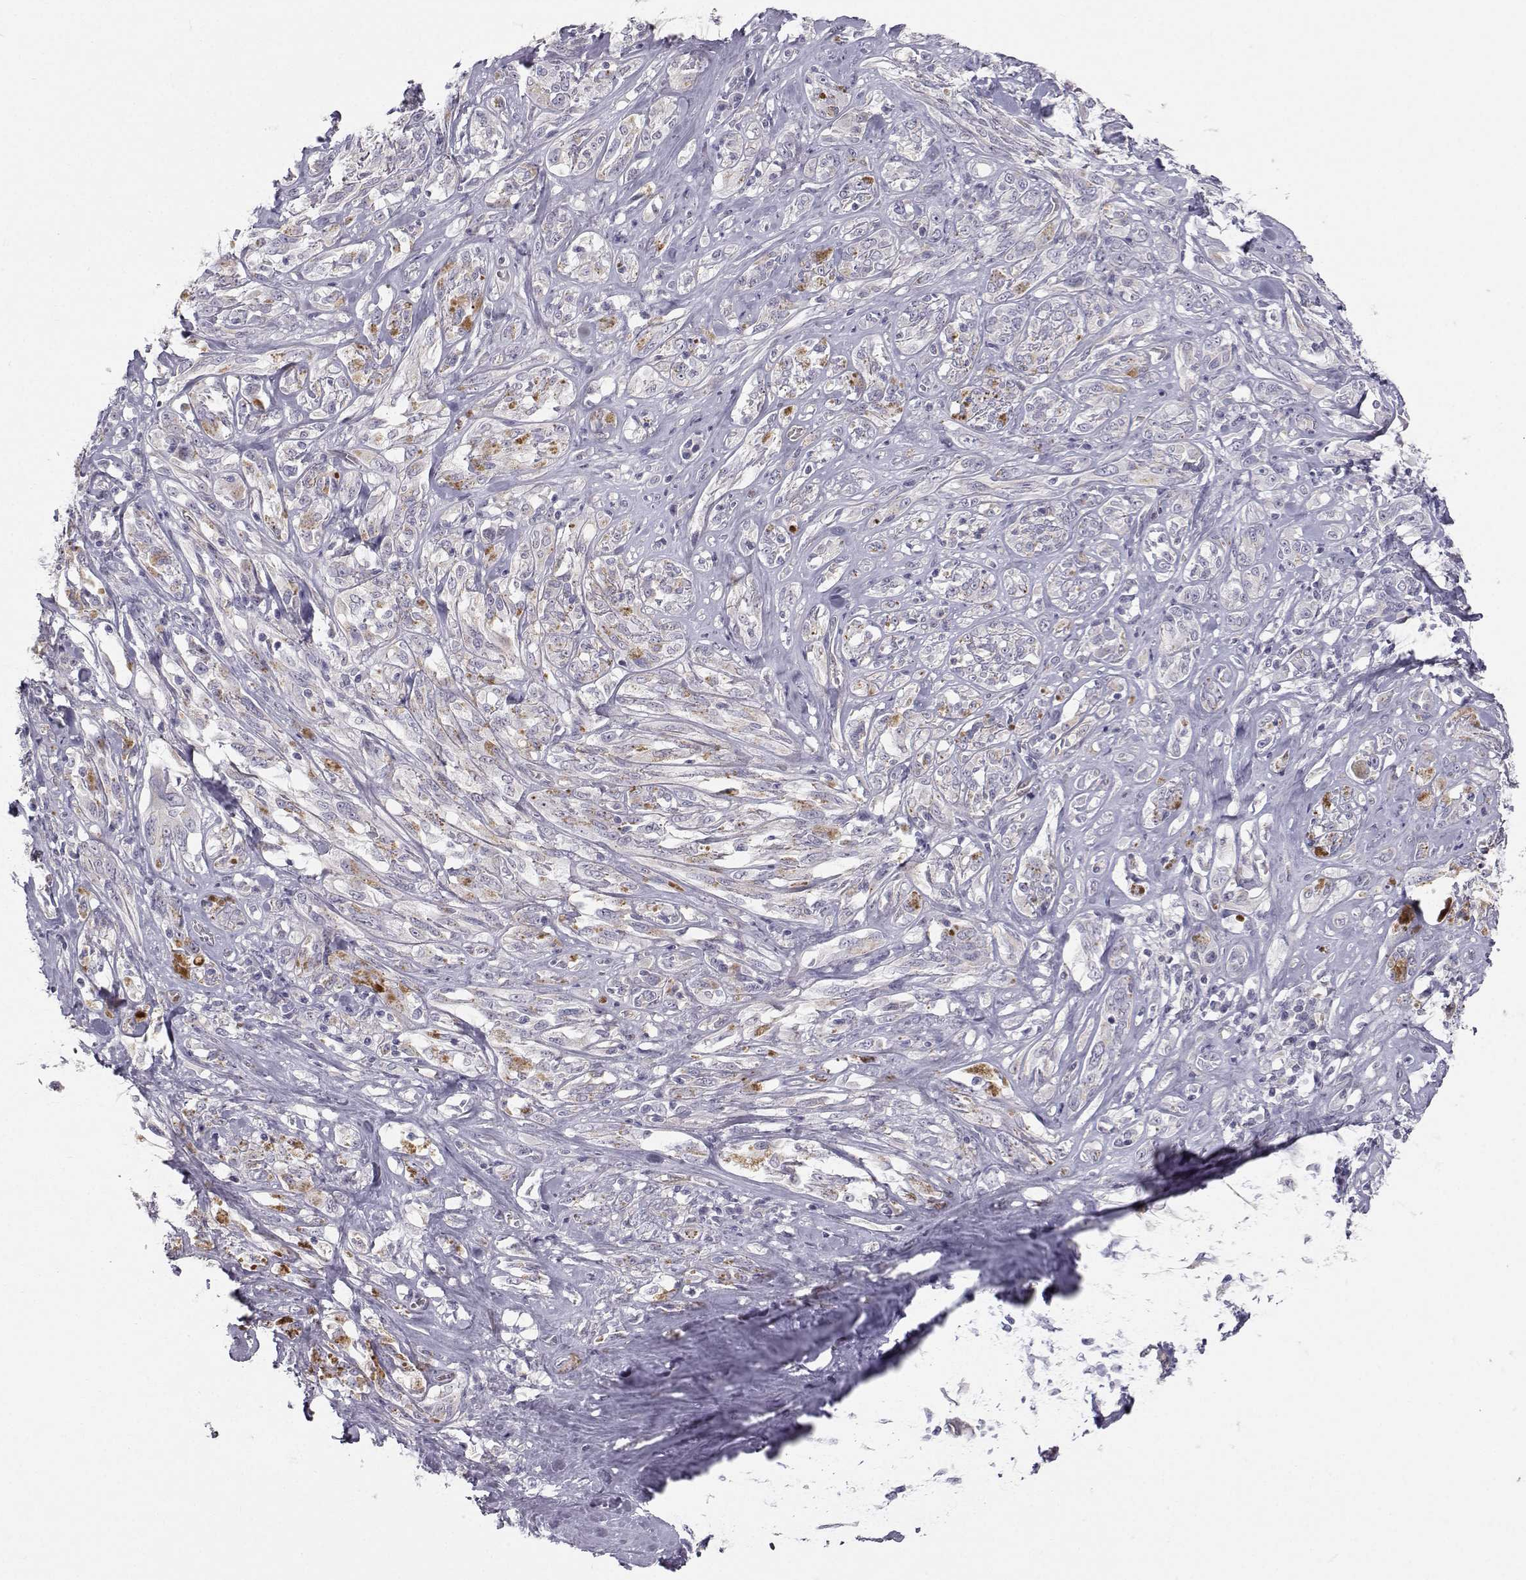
{"staining": {"intensity": "negative", "quantity": "none", "location": "none"}, "tissue": "melanoma", "cell_type": "Tumor cells", "image_type": "cancer", "snomed": [{"axis": "morphology", "description": "Malignant melanoma, NOS"}, {"axis": "topography", "description": "Skin"}], "caption": "A photomicrograph of human melanoma is negative for staining in tumor cells.", "gene": "PGM5", "patient": {"sex": "female", "age": 91}}